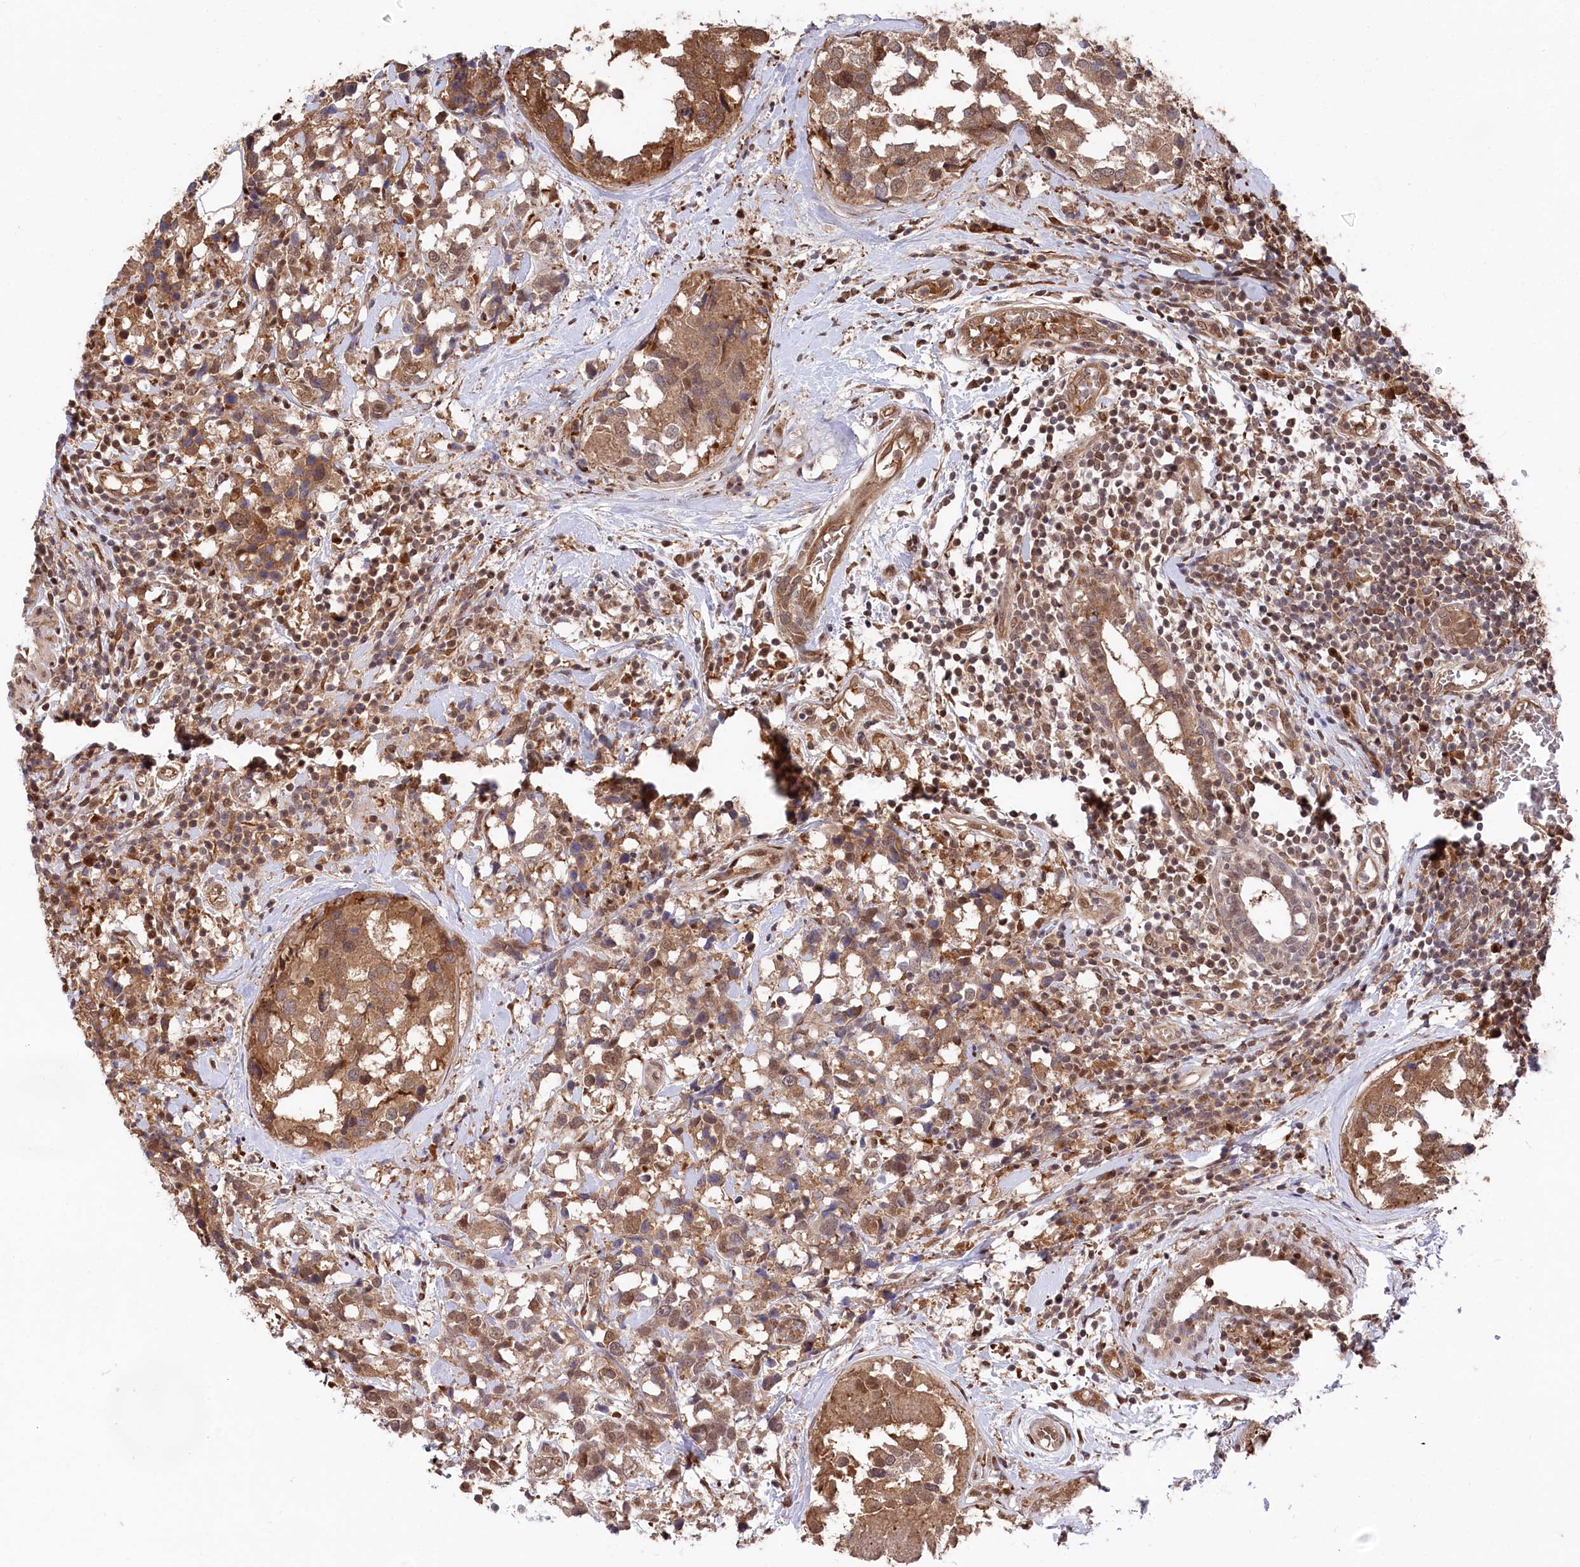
{"staining": {"intensity": "moderate", "quantity": ">75%", "location": "cytoplasmic/membranous"}, "tissue": "breast cancer", "cell_type": "Tumor cells", "image_type": "cancer", "snomed": [{"axis": "morphology", "description": "Lobular carcinoma"}, {"axis": "topography", "description": "Breast"}], "caption": "Protein staining of breast cancer (lobular carcinoma) tissue demonstrates moderate cytoplasmic/membranous expression in about >75% of tumor cells. Using DAB (brown) and hematoxylin (blue) stains, captured at high magnification using brightfield microscopy.", "gene": "PSMA1", "patient": {"sex": "female", "age": 59}}